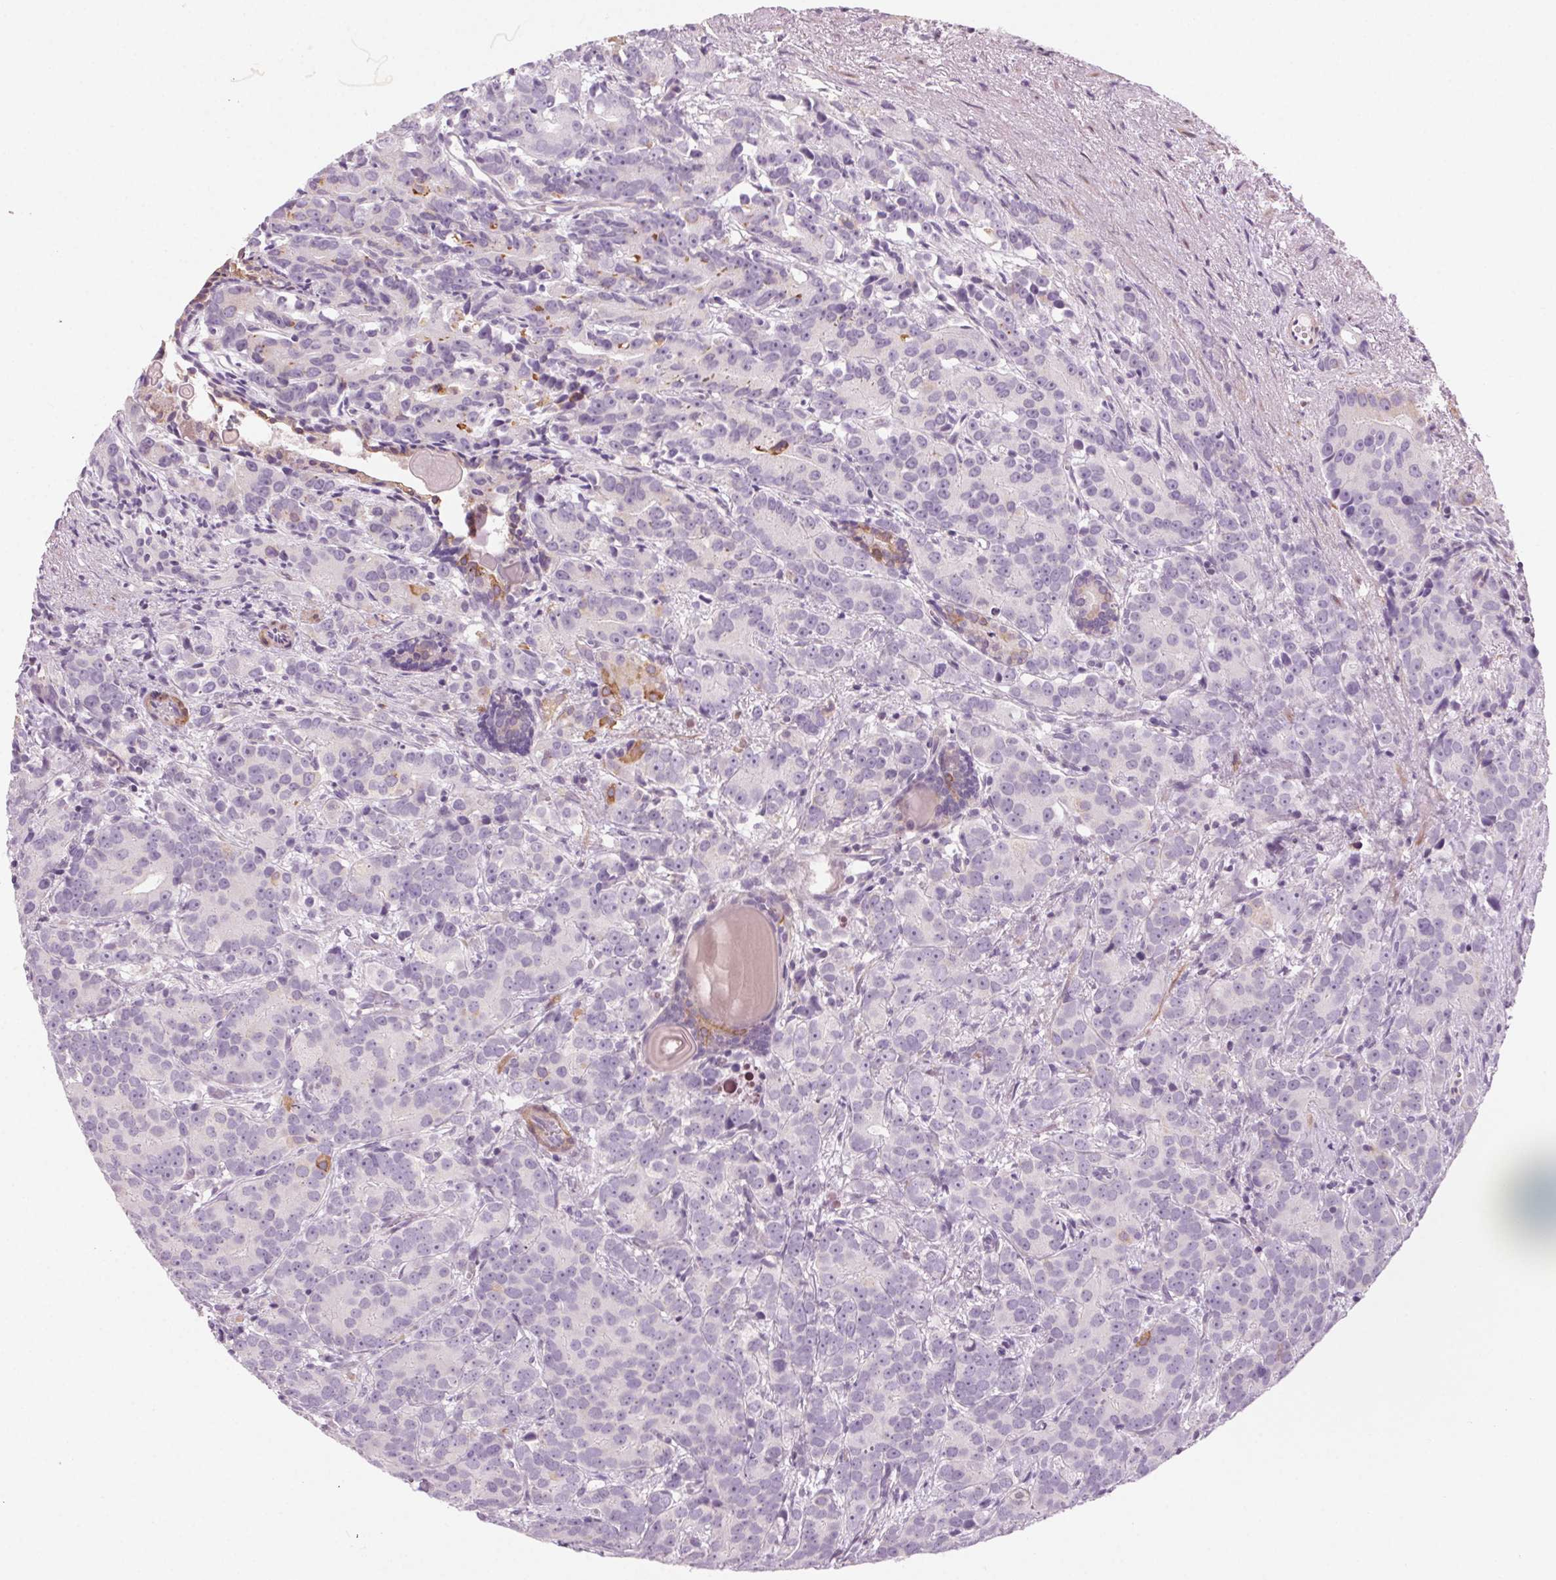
{"staining": {"intensity": "negative", "quantity": "none", "location": "none"}, "tissue": "prostate cancer", "cell_type": "Tumor cells", "image_type": "cancer", "snomed": [{"axis": "morphology", "description": "Adenocarcinoma, High grade"}, {"axis": "topography", "description": "Prostate"}], "caption": "This is an IHC micrograph of human prostate cancer. There is no positivity in tumor cells.", "gene": "HHLA2", "patient": {"sex": "male", "age": 90}}